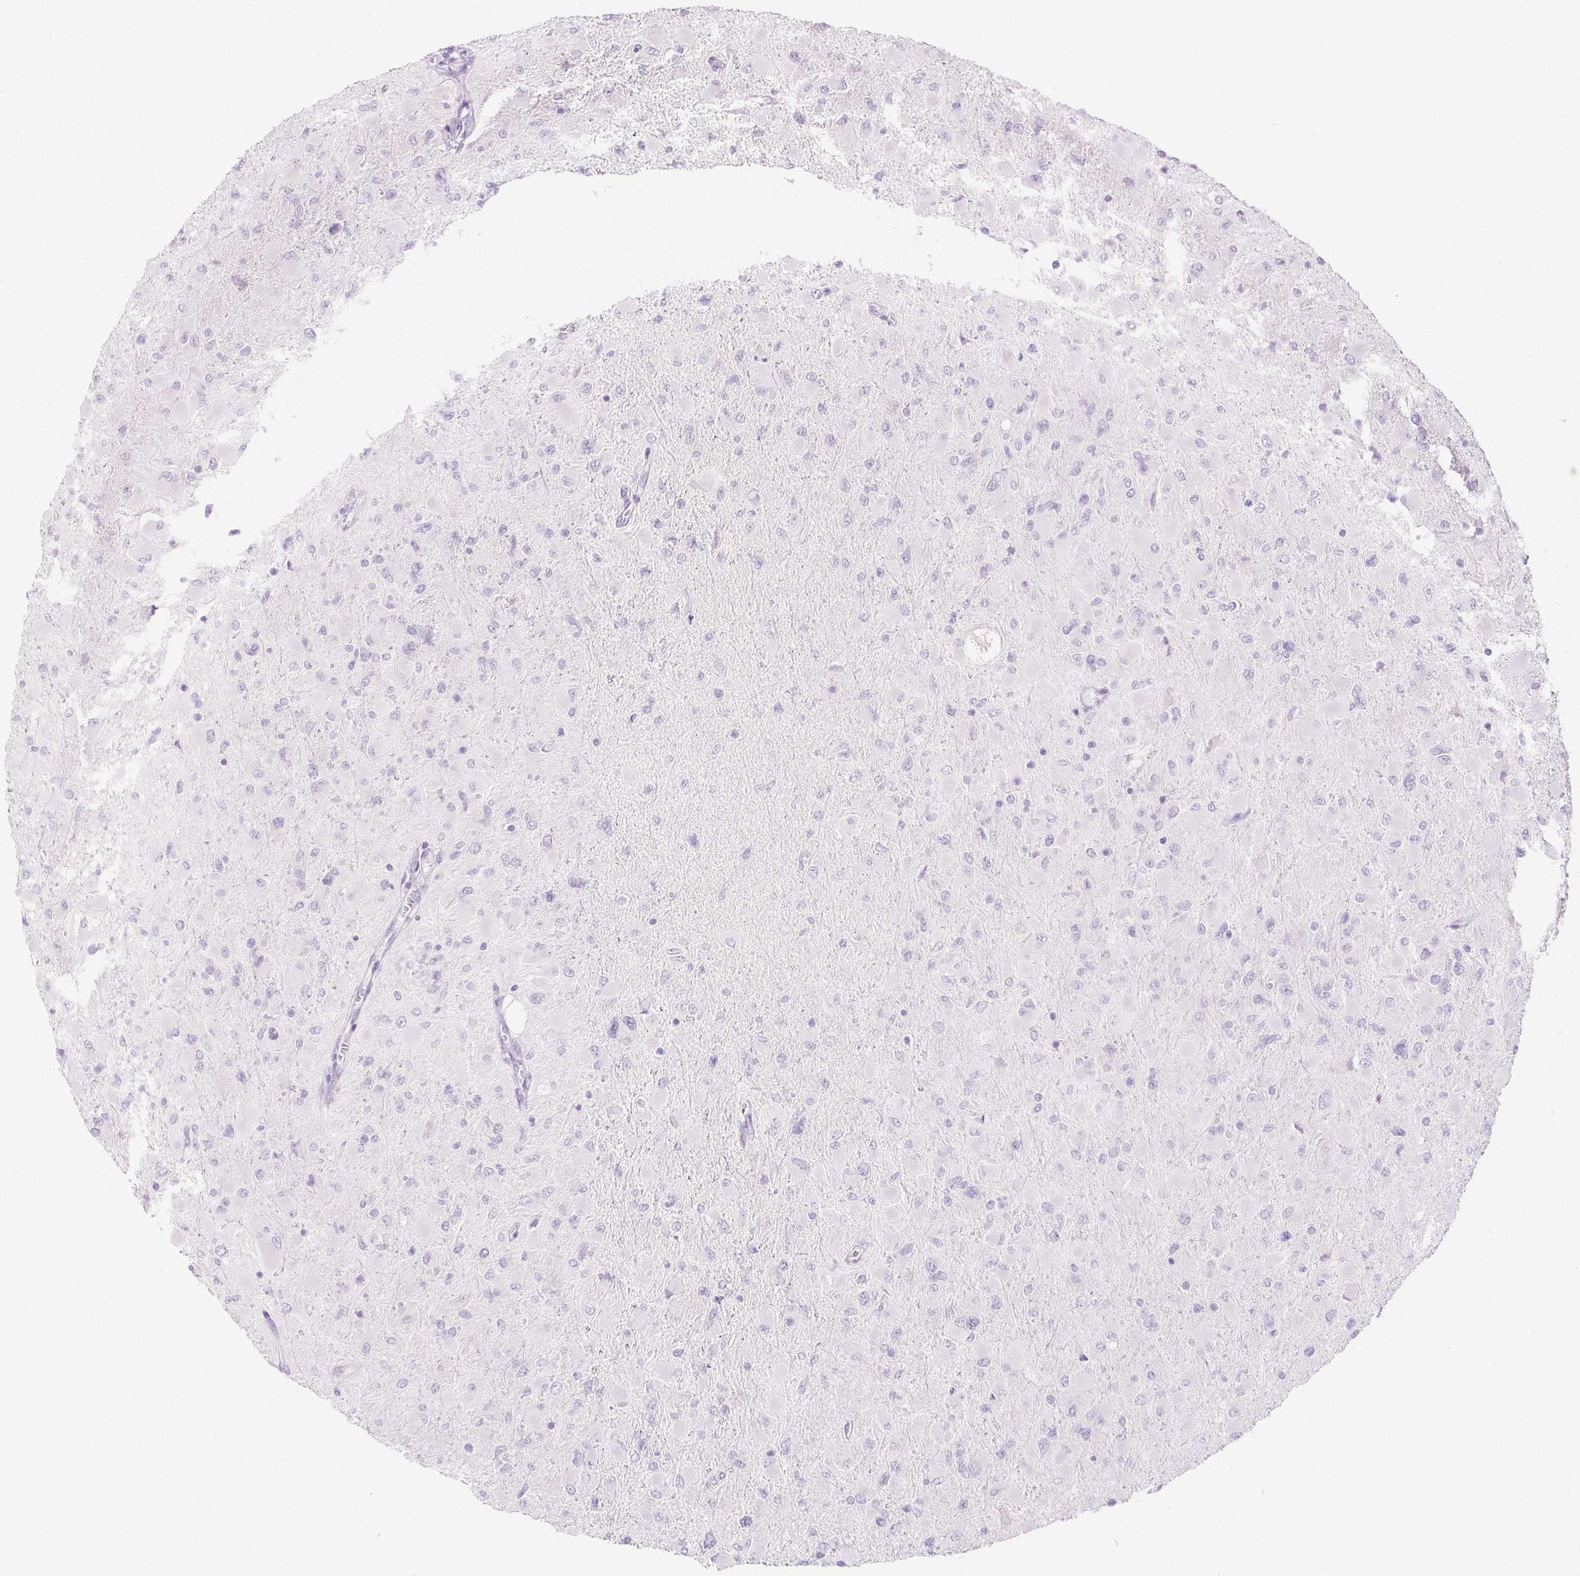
{"staining": {"intensity": "negative", "quantity": "none", "location": "none"}, "tissue": "glioma", "cell_type": "Tumor cells", "image_type": "cancer", "snomed": [{"axis": "morphology", "description": "Glioma, malignant, High grade"}, {"axis": "topography", "description": "Cerebral cortex"}], "caption": "High magnification brightfield microscopy of glioma stained with DAB (3,3'-diaminobenzidine) (brown) and counterstained with hematoxylin (blue): tumor cells show no significant expression.", "gene": "SPRR3", "patient": {"sex": "female", "age": 36}}